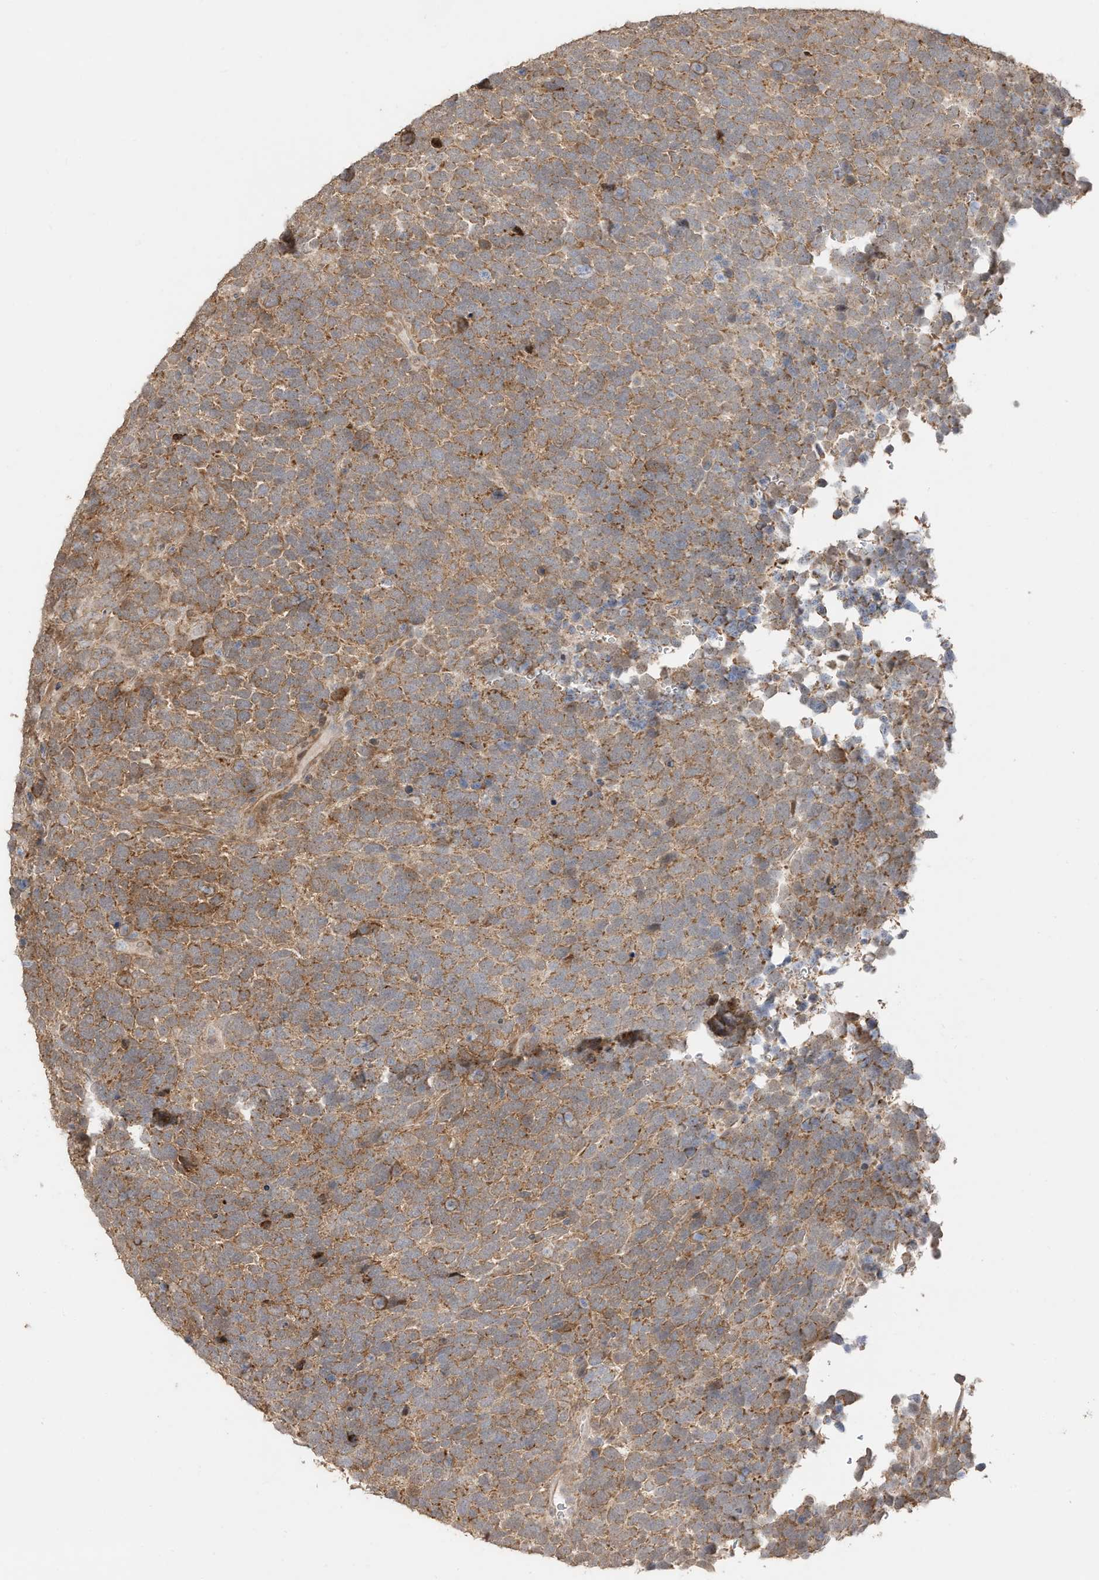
{"staining": {"intensity": "moderate", "quantity": ">75%", "location": "cytoplasmic/membranous"}, "tissue": "urothelial cancer", "cell_type": "Tumor cells", "image_type": "cancer", "snomed": [{"axis": "morphology", "description": "Urothelial carcinoma, High grade"}, {"axis": "topography", "description": "Urinary bladder"}], "caption": "Immunohistochemistry (IHC) (DAB) staining of urothelial cancer demonstrates moderate cytoplasmic/membranous protein staining in approximately >75% of tumor cells. (Brightfield microscopy of DAB IHC at high magnification).", "gene": "CAGE1", "patient": {"sex": "female", "age": 82}}